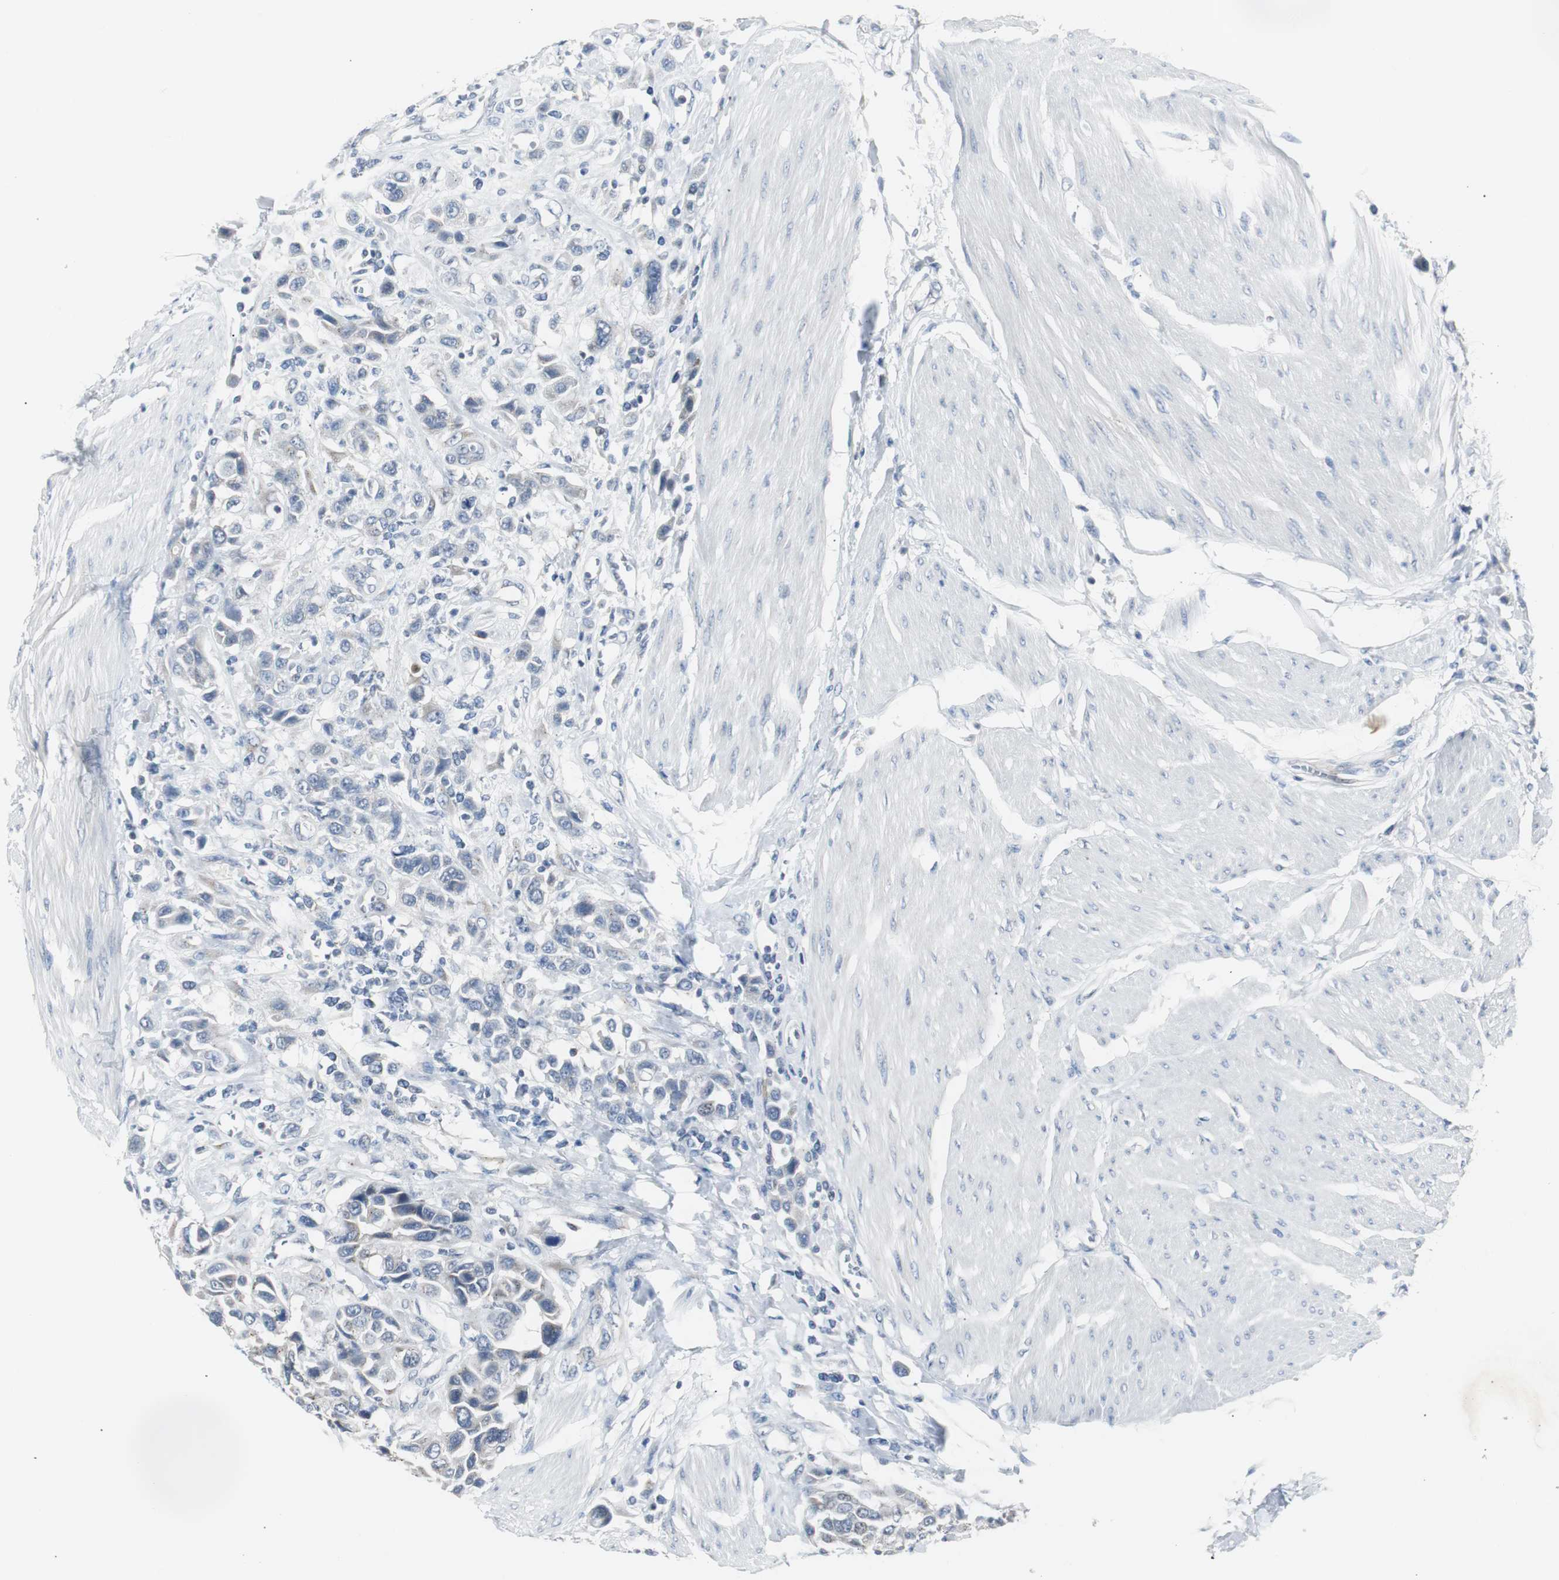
{"staining": {"intensity": "negative", "quantity": "none", "location": "none"}, "tissue": "urothelial cancer", "cell_type": "Tumor cells", "image_type": "cancer", "snomed": [{"axis": "morphology", "description": "Urothelial carcinoma, High grade"}, {"axis": "topography", "description": "Urinary bladder"}], "caption": "Immunohistochemistry (IHC) of urothelial cancer exhibits no positivity in tumor cells.", "gene": "SOX30", "patient": {"sex": "male", "age": 50}}